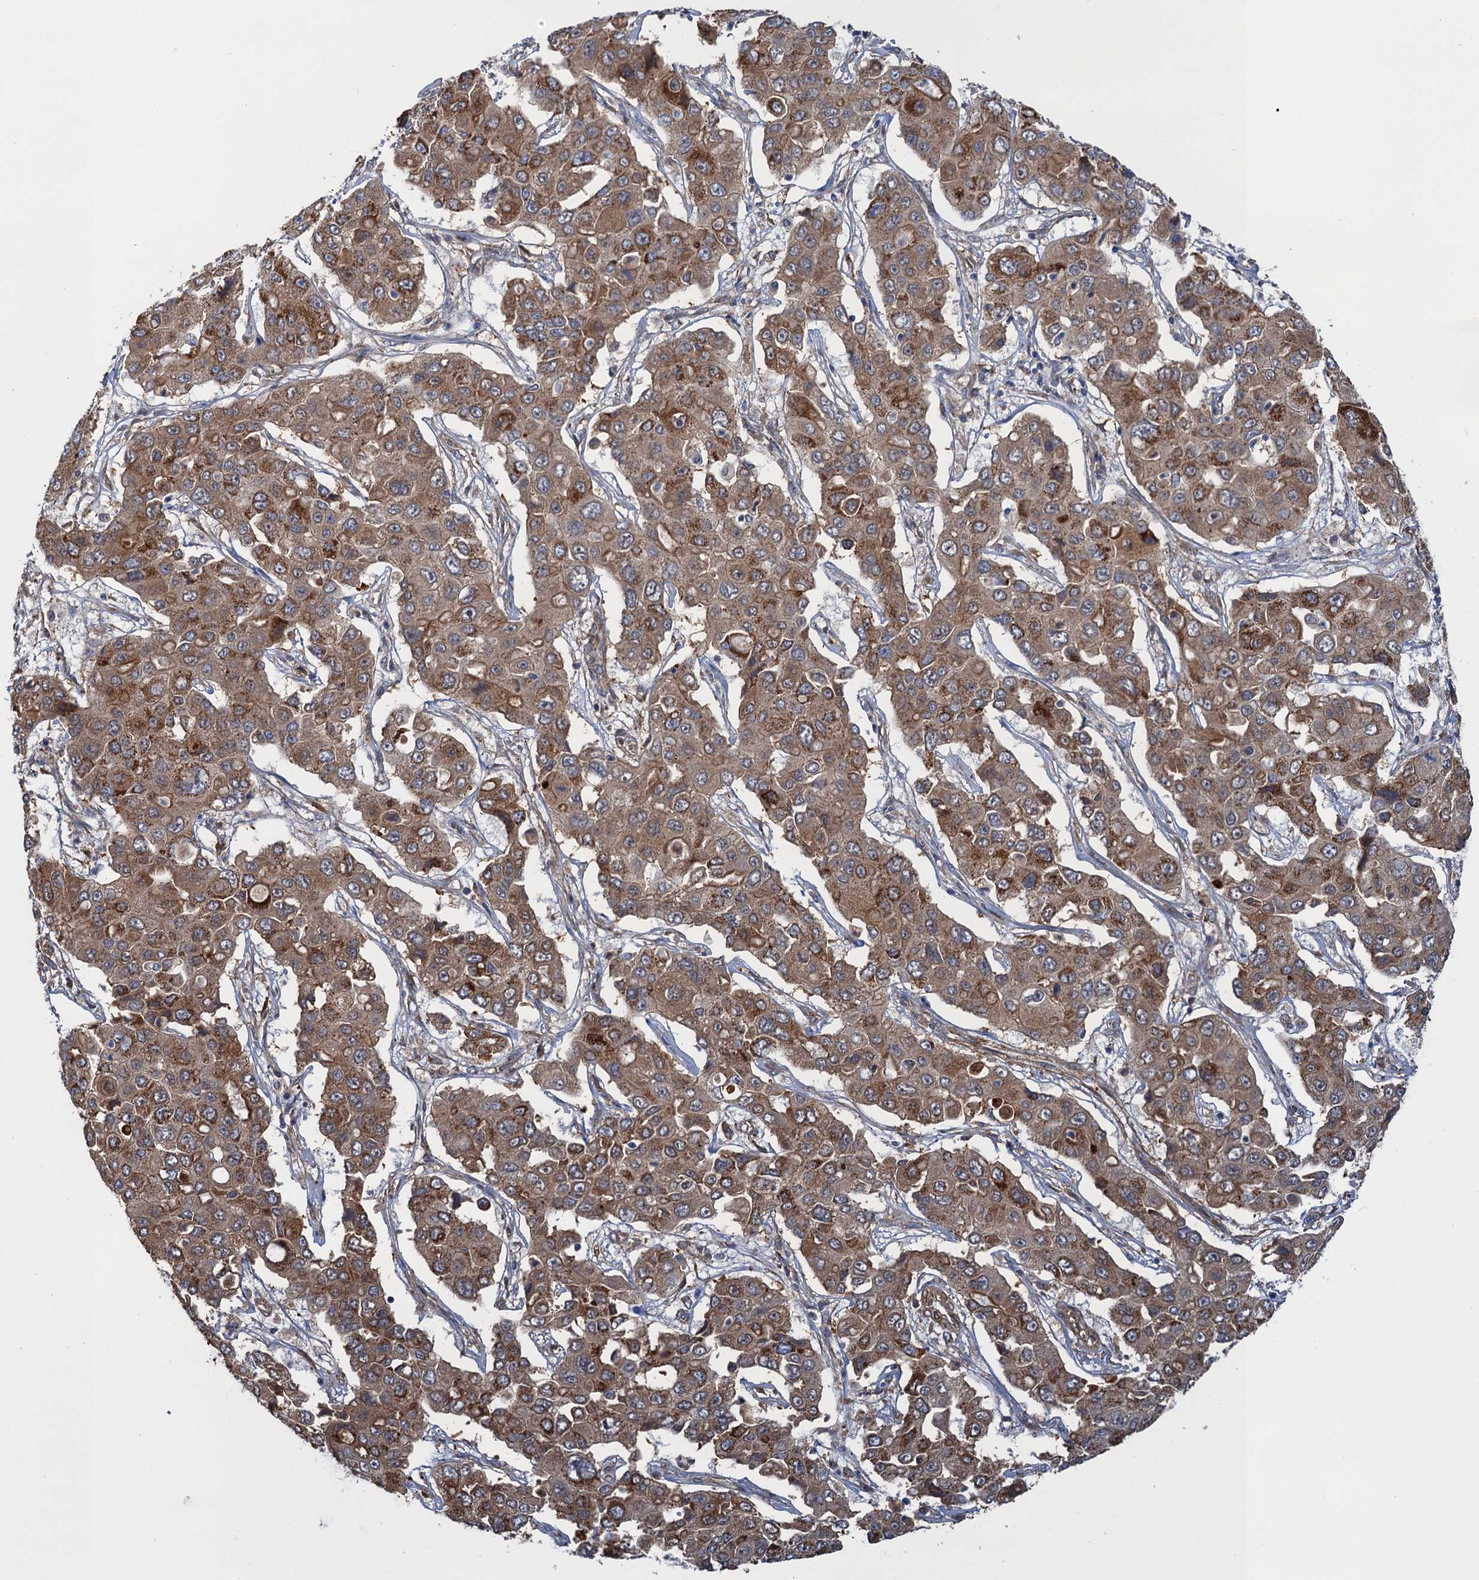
{"staining": {"intensity": "strong", "quantity": ">75%", "location": "cytoplasmic/membranous"}, "tissue": "liver cancer", "cell_type": "Tumor cells", "image_type": "cancer", "snomed": [{"axis": "morphology", "description": "Cholangiocarcinoma"}, {"axis": "topography", "description": "Liver"}], "caption": "Protein staining of cholangiocarcinoma (liver) tissue shows strong cytoplasmic/membranous positivity in about >75% of tumor cells.", "gene": "GCSH", "patient": {"sex": "male", "age": 67}}